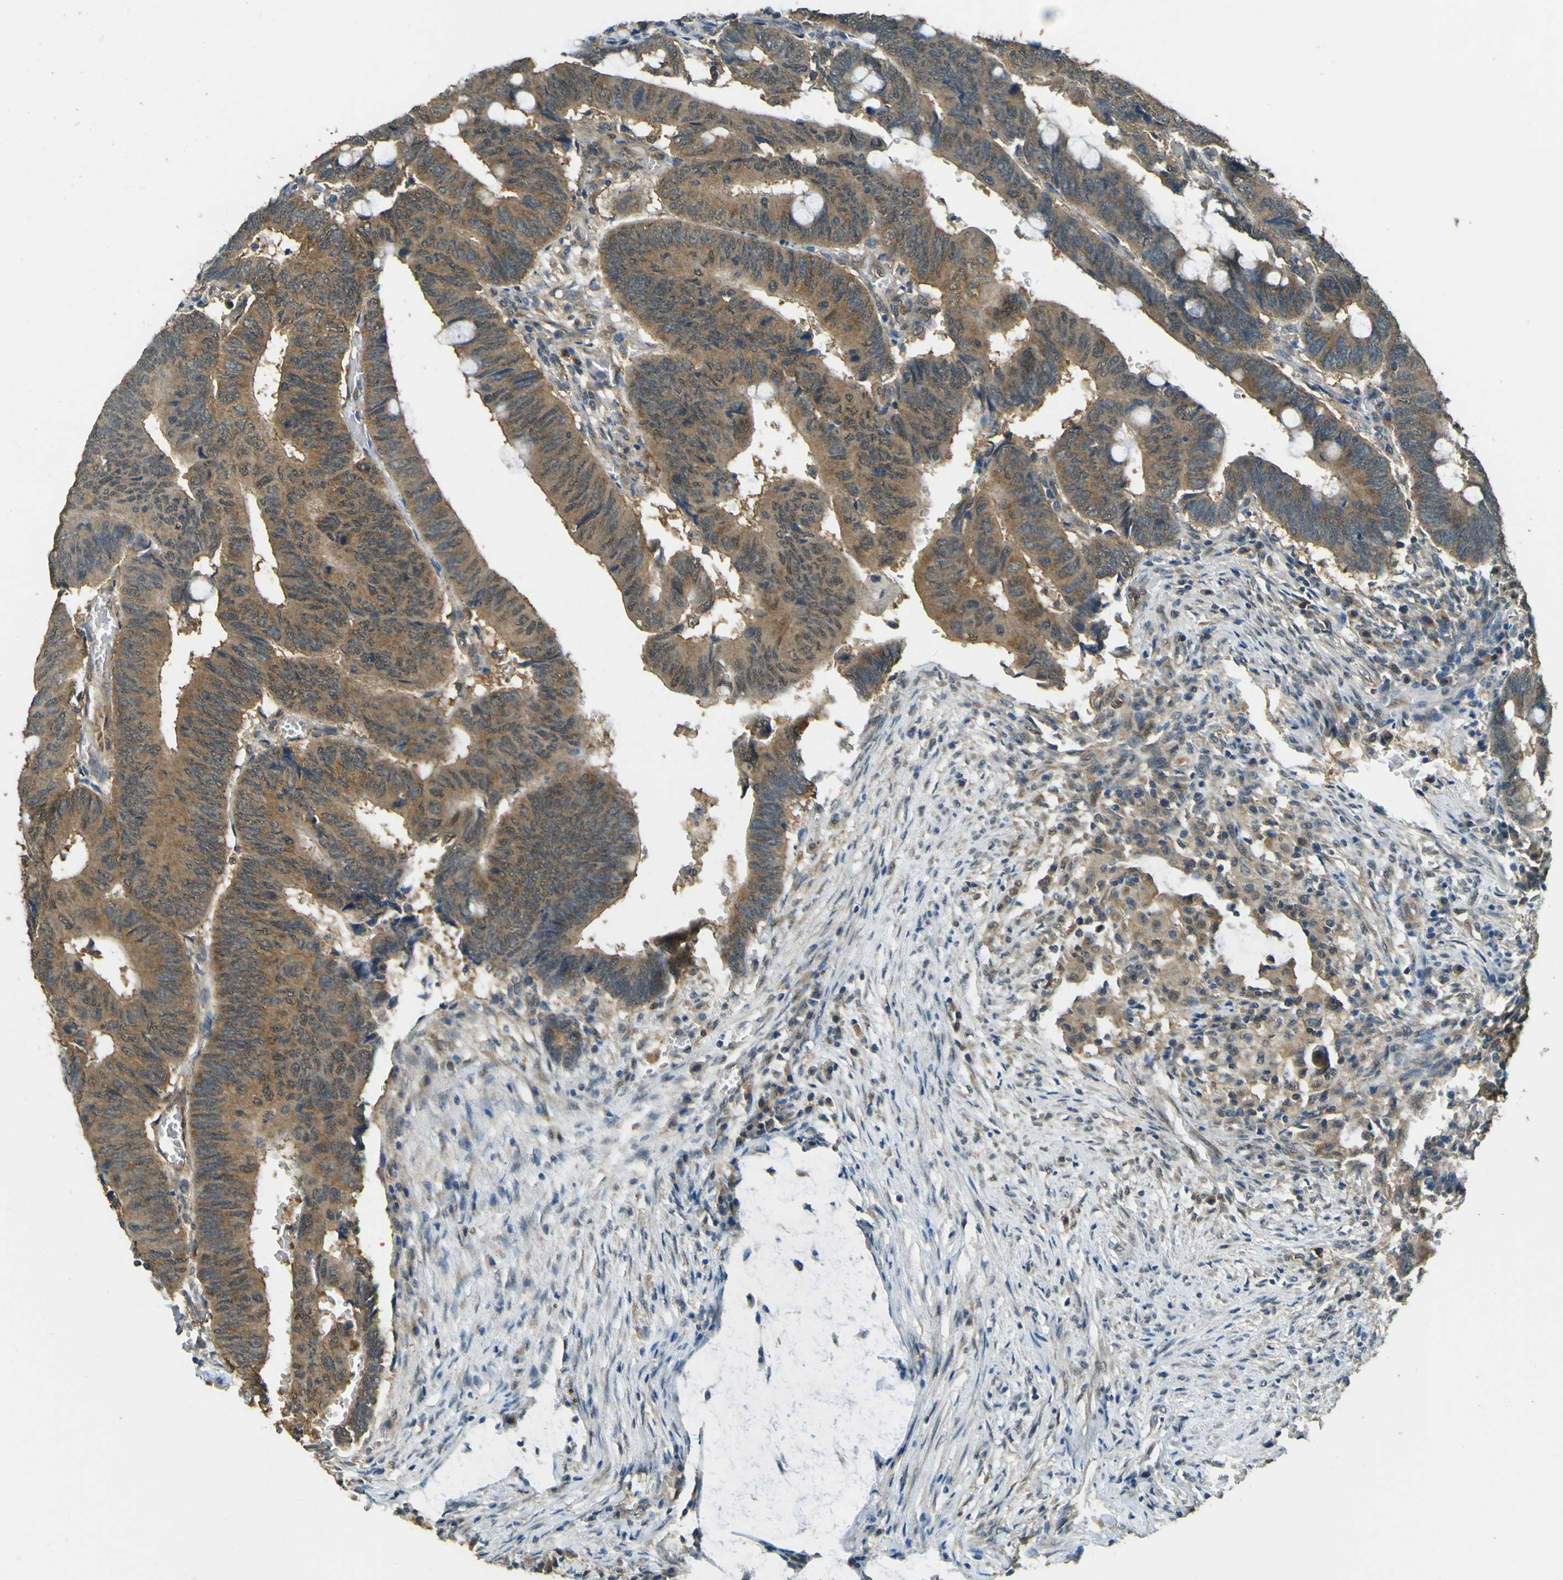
{"staining": {"intensity": "moderate", "quantity": ">75%", "location": "cytoplasmic/membranous"}, "tissue": "colorectal cancer", "cell_type": "Tumor cells", "image_type": "cancer", "snomed": [{"axis": "morphology", "description": "Normal tissue, NOS"}, {"axis": "morphology", "description": "Adenocarcinoma, NOS"}, {"axis": "topography", "description": "Rectum"}, {"axis": "topography", "description": "Peripheral nerve tissue"}], "caption": "Immunohistochemistry (IHC) image of neoplastic tissue: colorectal cancer stained using immunohistochemistry demonstrates medium levels of moderate protein expression localized specifically in the cytoplasmic/membranous of tumor cells, appearing as a cytoplasmic/membranous brown color.", "gene": "GOLGA1", "patient": {"sex": "male", "age": 92}}